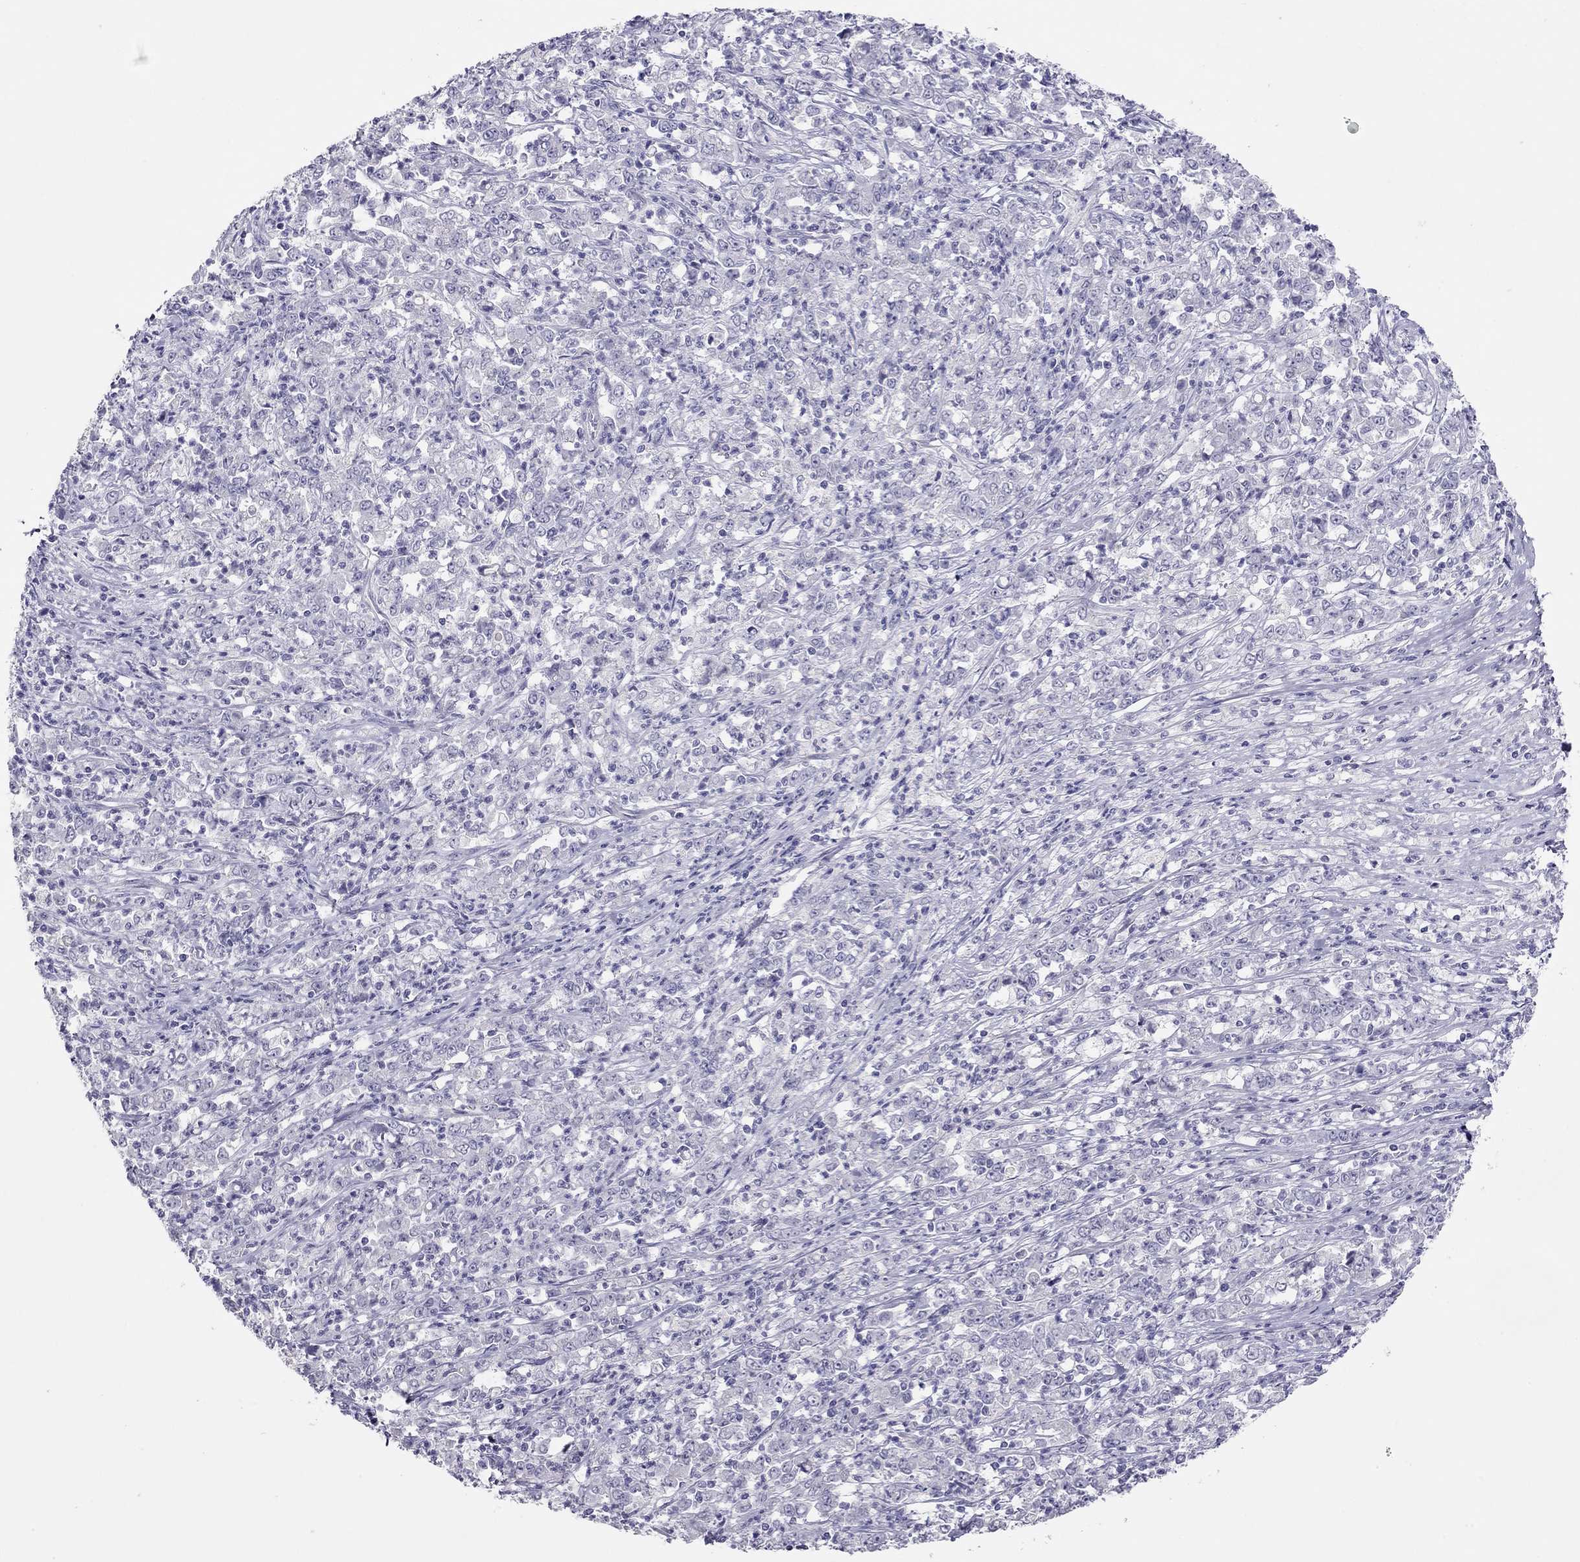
{"staining": {"intensity": "negative", "quantity": "none", "location": "none"}, "tissue": "stomach cancer", "cell_type": "Tumor cells", "image_type": "cancer", "snomed": [{"axis": "morphology", "description": "Adenocarcinoma, NOS"}, {"axis": "topography", "description": "Stomach, lower"}], "caption": "This is an IHC micrograph of stomach cancer. There is no positivity in tumor cells.", "gene": "KCNV2", "patient": {"sex": "female", "age": 71}}